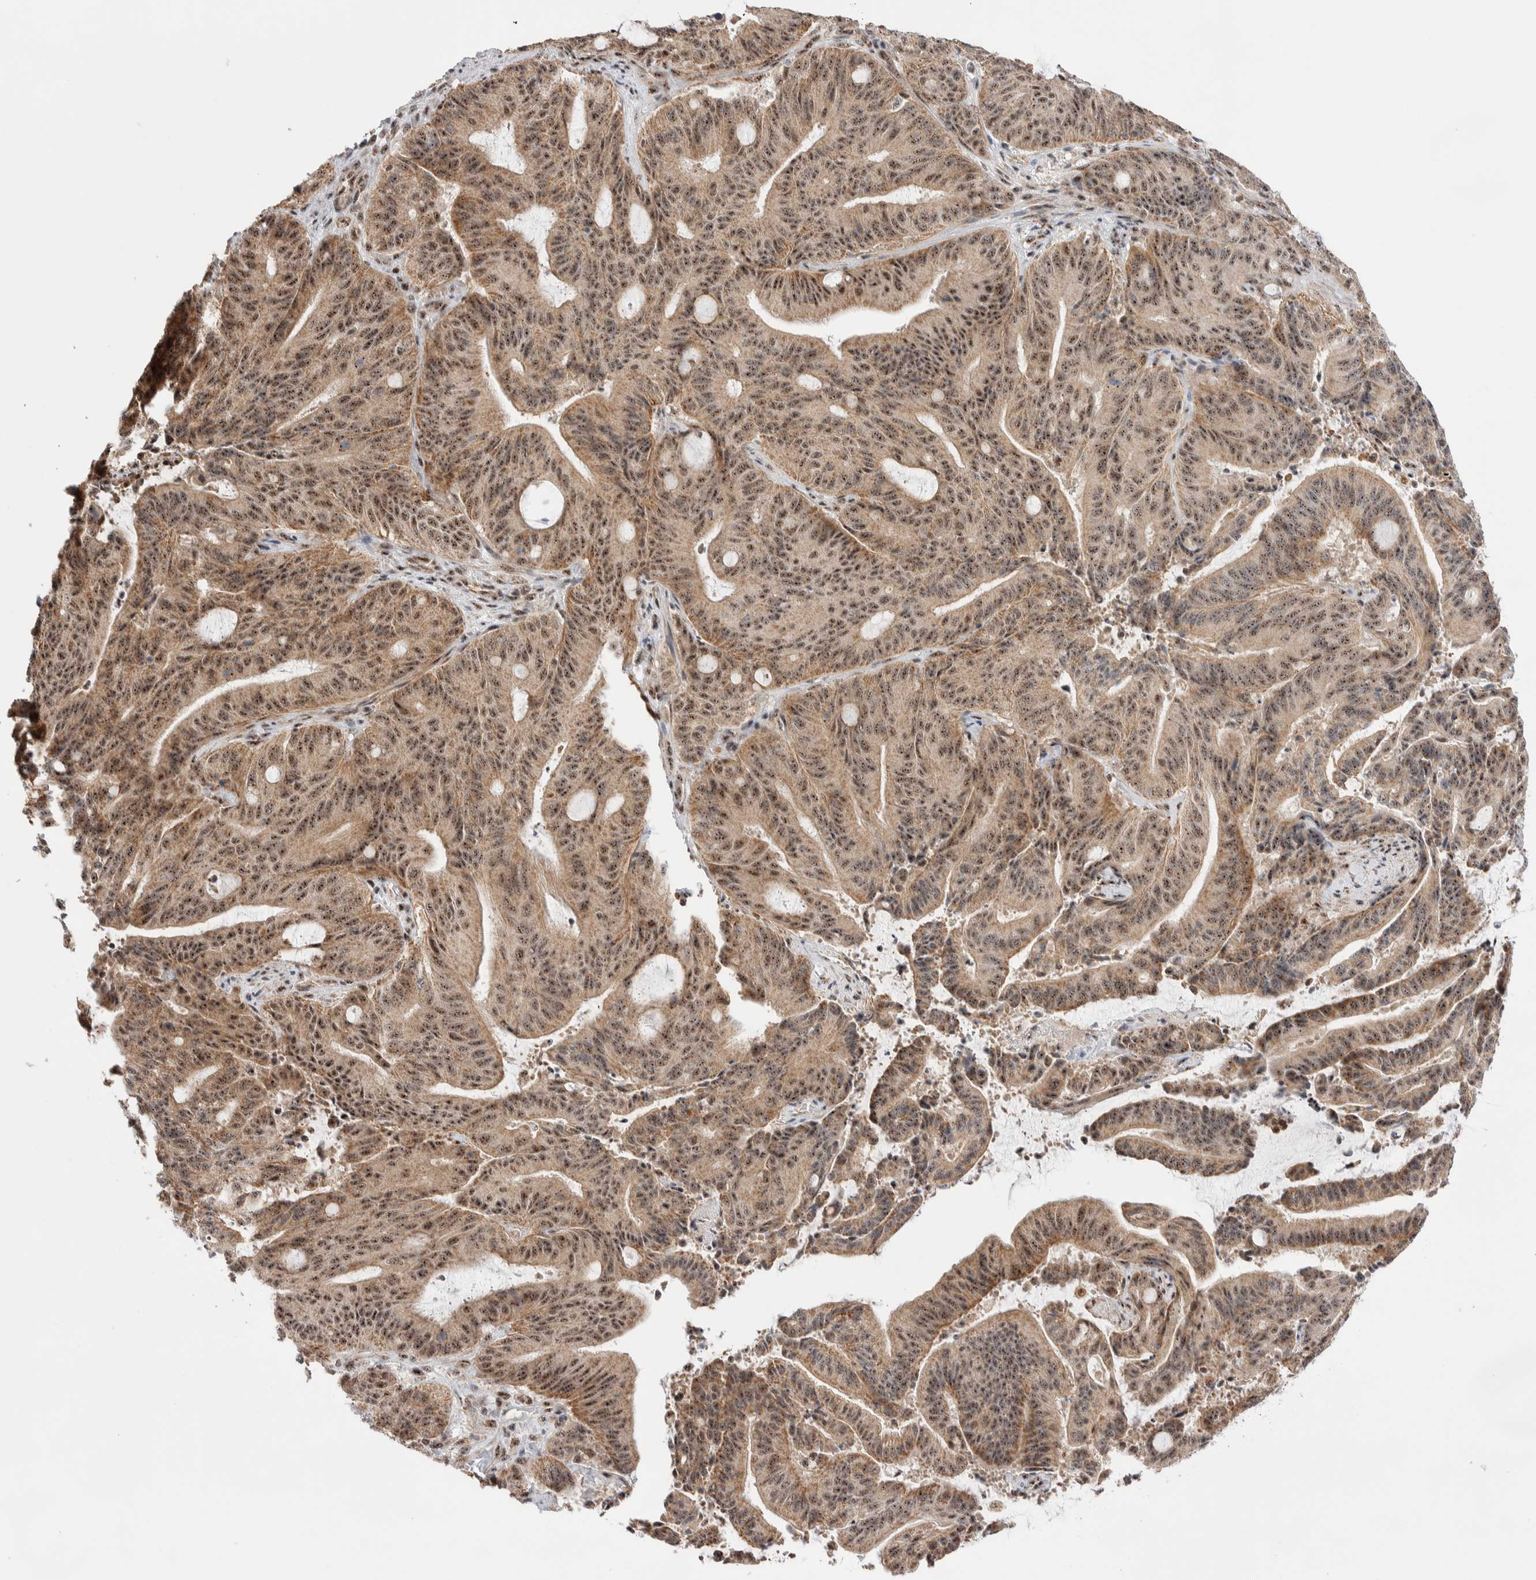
{"staining": {"intensity": "moderate", "quantity": ">75%", "location": "cytoplasmic/membranous,nuclear"}, "tissue": "liver cancer", "cell_type": "Tumor cells", "image_type": "cancer", "snomed": [{"axis": "morphology", "description": "Normal tissue, NOS"}, {"axis": "morphology", "description": "Cholangiocarcinoma"}, {"axis": "topography", "description": "Liver"}, {"axis": "topography", "description": "Peripheral nerve tissue"}], "caption": "This photomicrograph reveals cholangiocarcinoma (liver) stained with immunohistochemistry to label a protein in brown. The cytoplasmic/membranous and nuclear of tumor cells show moderate positivity for the protein. Nuclei are counter-stained blue.", "gene": "ZNF695", "patient": {"sex": "female", "age": 73}}